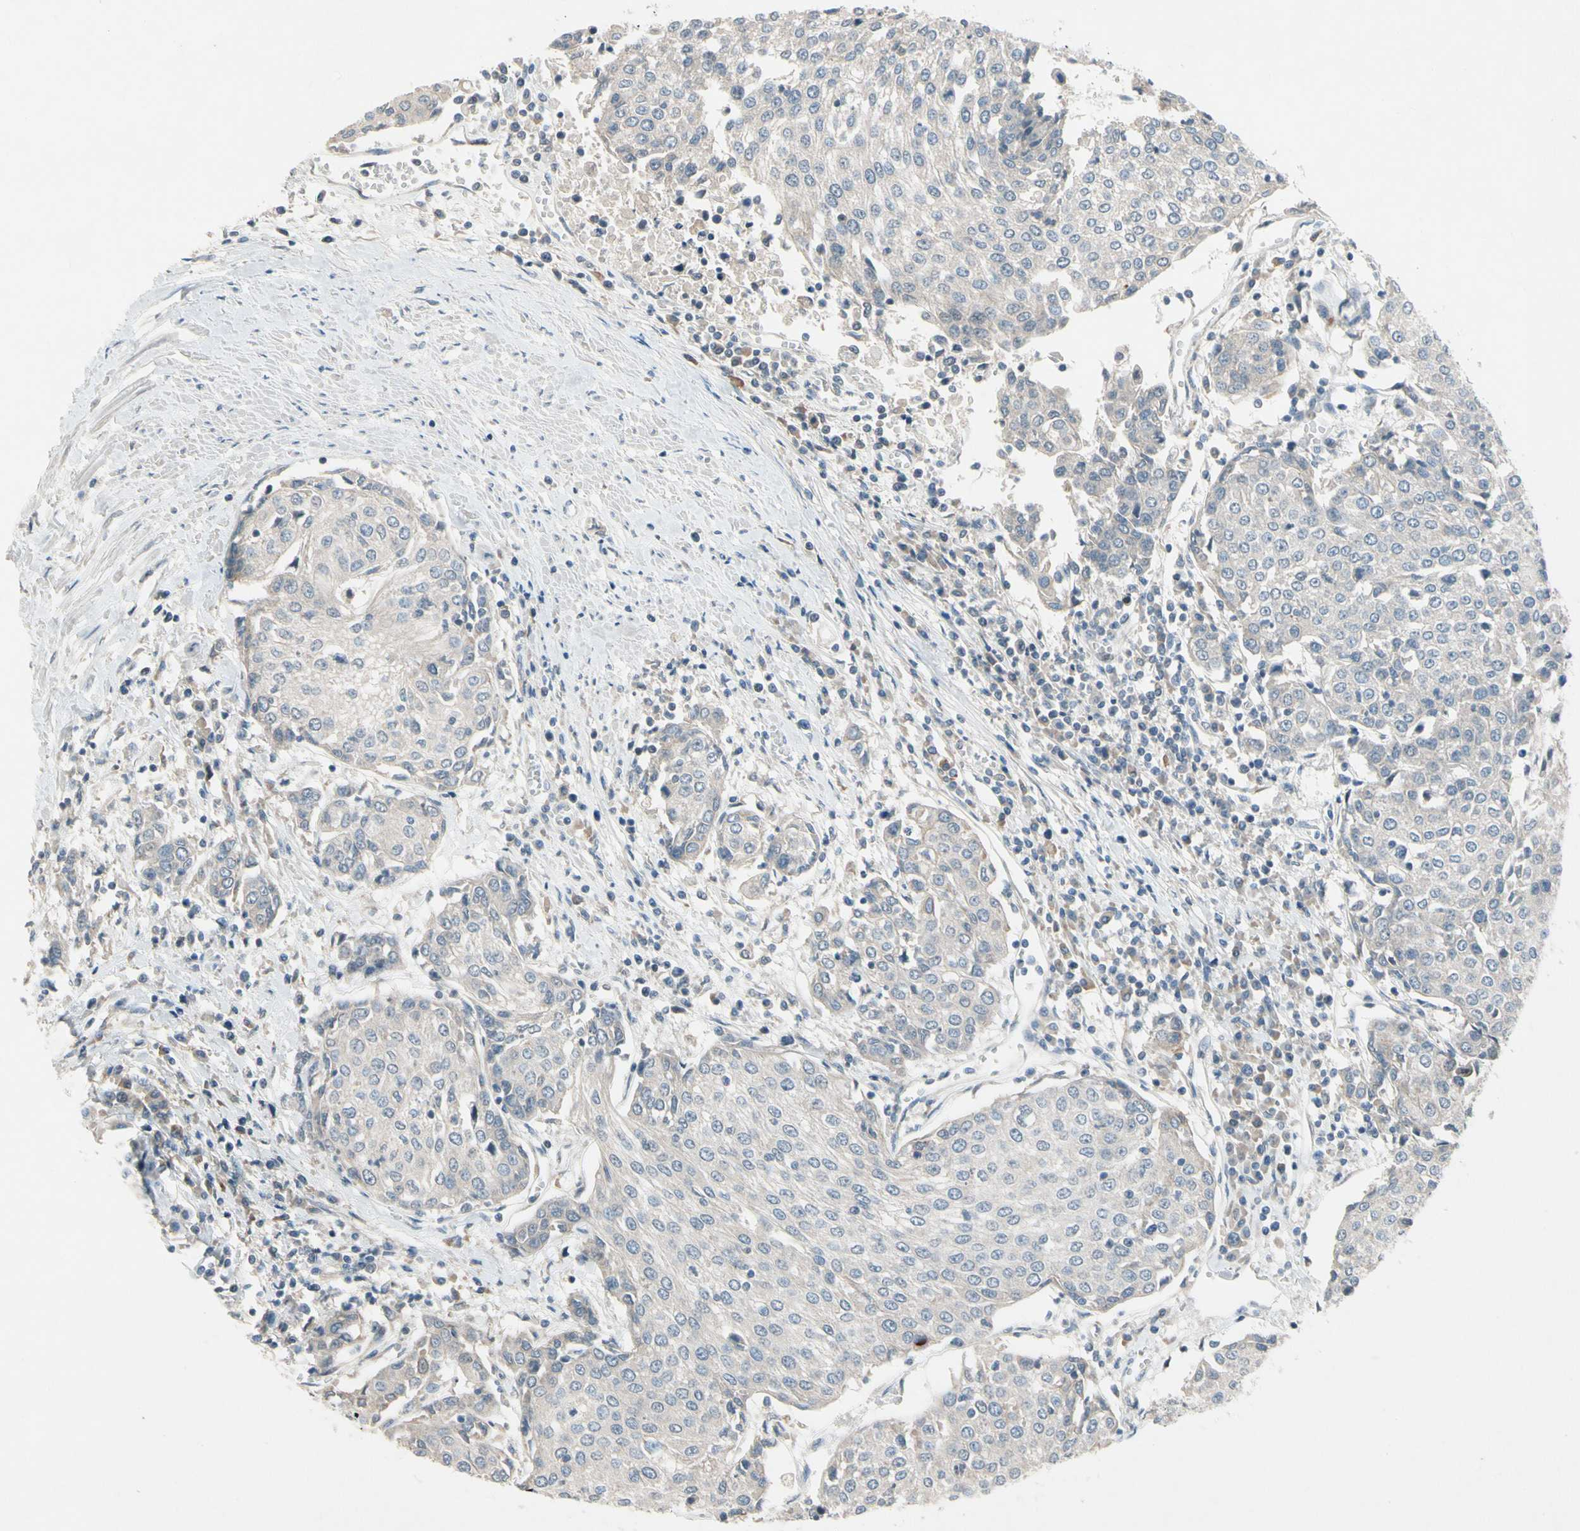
{"staining": {"intensity": "negative", "quantity": "none", "location": "none"}, "tissue": "urothelial cancer", "cell_type": "Tumor cells", "image_type": "cancer", "snomed": [{"axis": "morphology", "description": "Urothelial carcinoma, High grade"}, {"axis": "topography", "description": "Urinary bladder"}], "caption": "Human urothelial cancer stained for a protein using immunohistochemistry shows no positivity in tumor cells.", "gene": "PIP5K1B", "patient": {"sex": "female", "age": 85}}